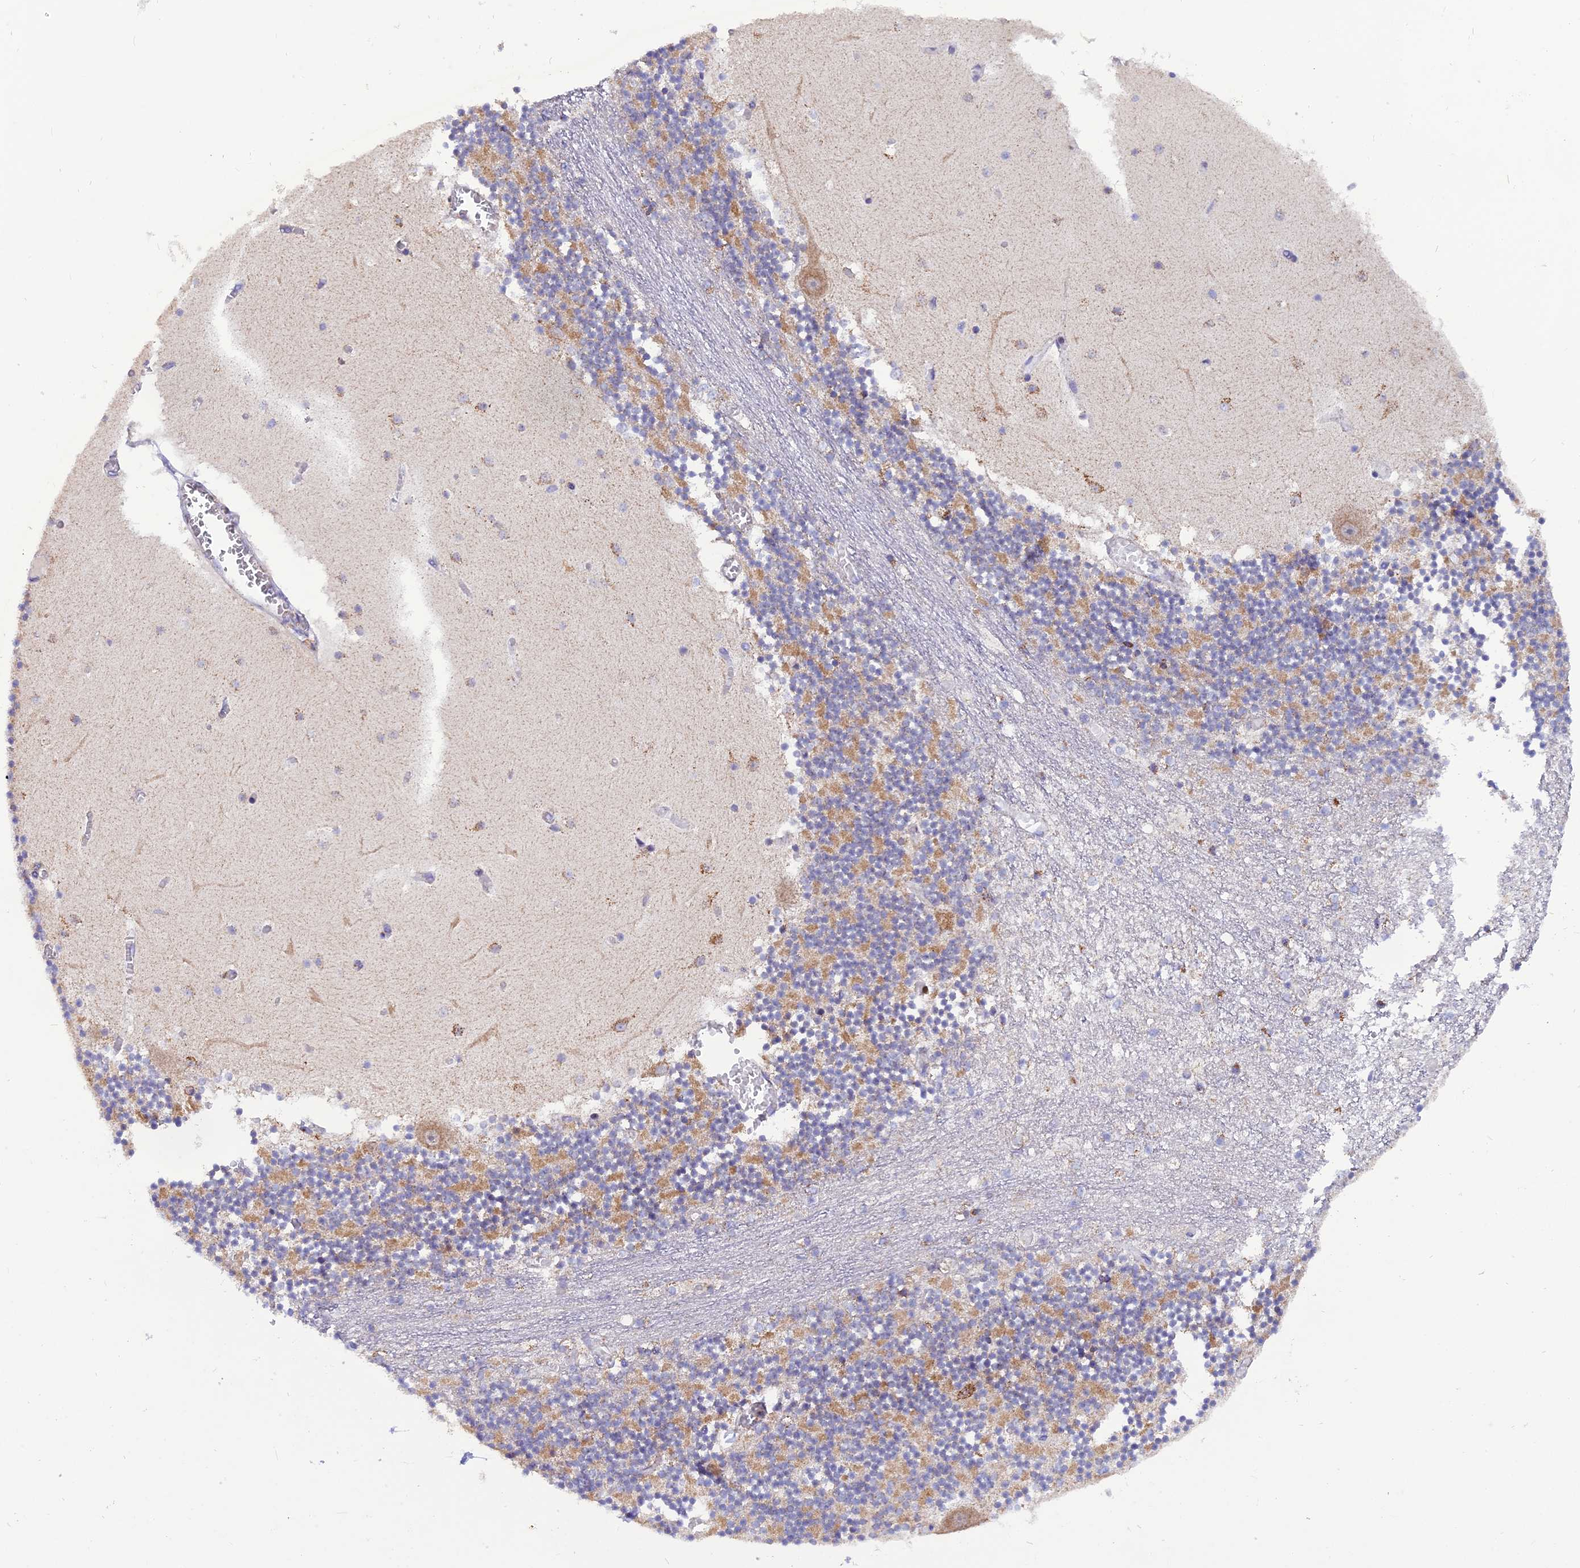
{"staining": {"intensity": "moderate", "quantity": "25%-75%", "location": "cytoplasmic/membranous"}, "tissue": "cerebellum", "cell_type": "Cells in granular layer", "image_type": "normal", "snomed": [{"axis": "morphology", "description": "Normal tissue, NOS"}, {"axis": "topography", "description": "Cerebellum"}], "caption": "Protein staining exhibits moderate cytoplasmic/membranous positivity in approximately 25%-75% of cells in granular layer in normal cerebellum.", "gene": "MRPS34", "patient": {"sex": "female", "age": 28}}